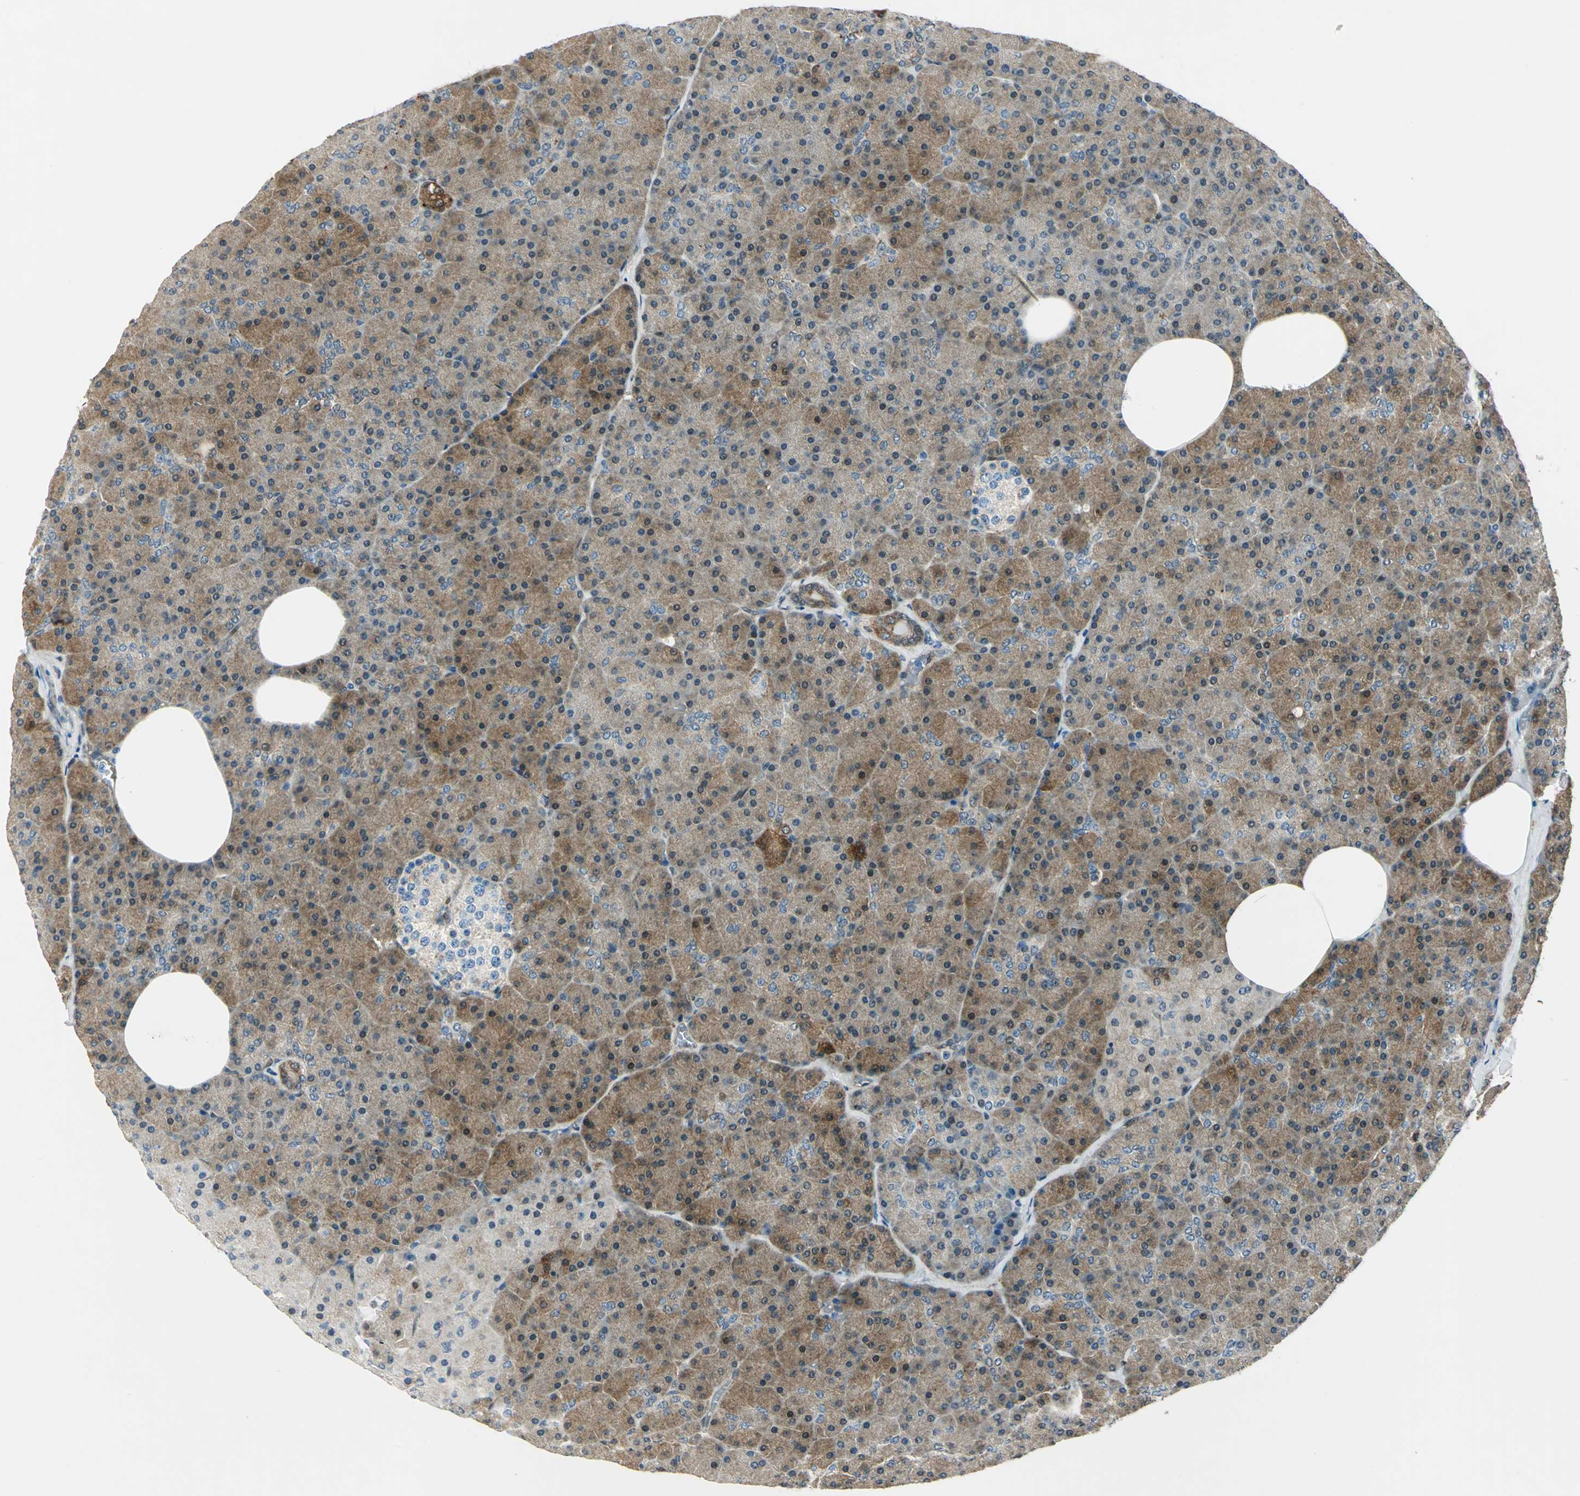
{"staining": {"intensity": "strong", "quantity": ">75%", "location": "cytoplasmic/membranous"}, "tissue": "pancreas", "cell_type": "Exocrine glandular cells", "image_type": "normal", "snomed": [{"axis": "morphology", "description": "Normal tissue, NOS"}, {"axis": "topography", "description": "Pancreas"}], "caption": "The photomicrograph reveals staining of benign pancreas, revealing strong cytoplasmic/membranous protein expression (brown color) within exocrine glandular cells.", "gene": "HSPB1", "patient": {"sex": "female", "age": 35}}